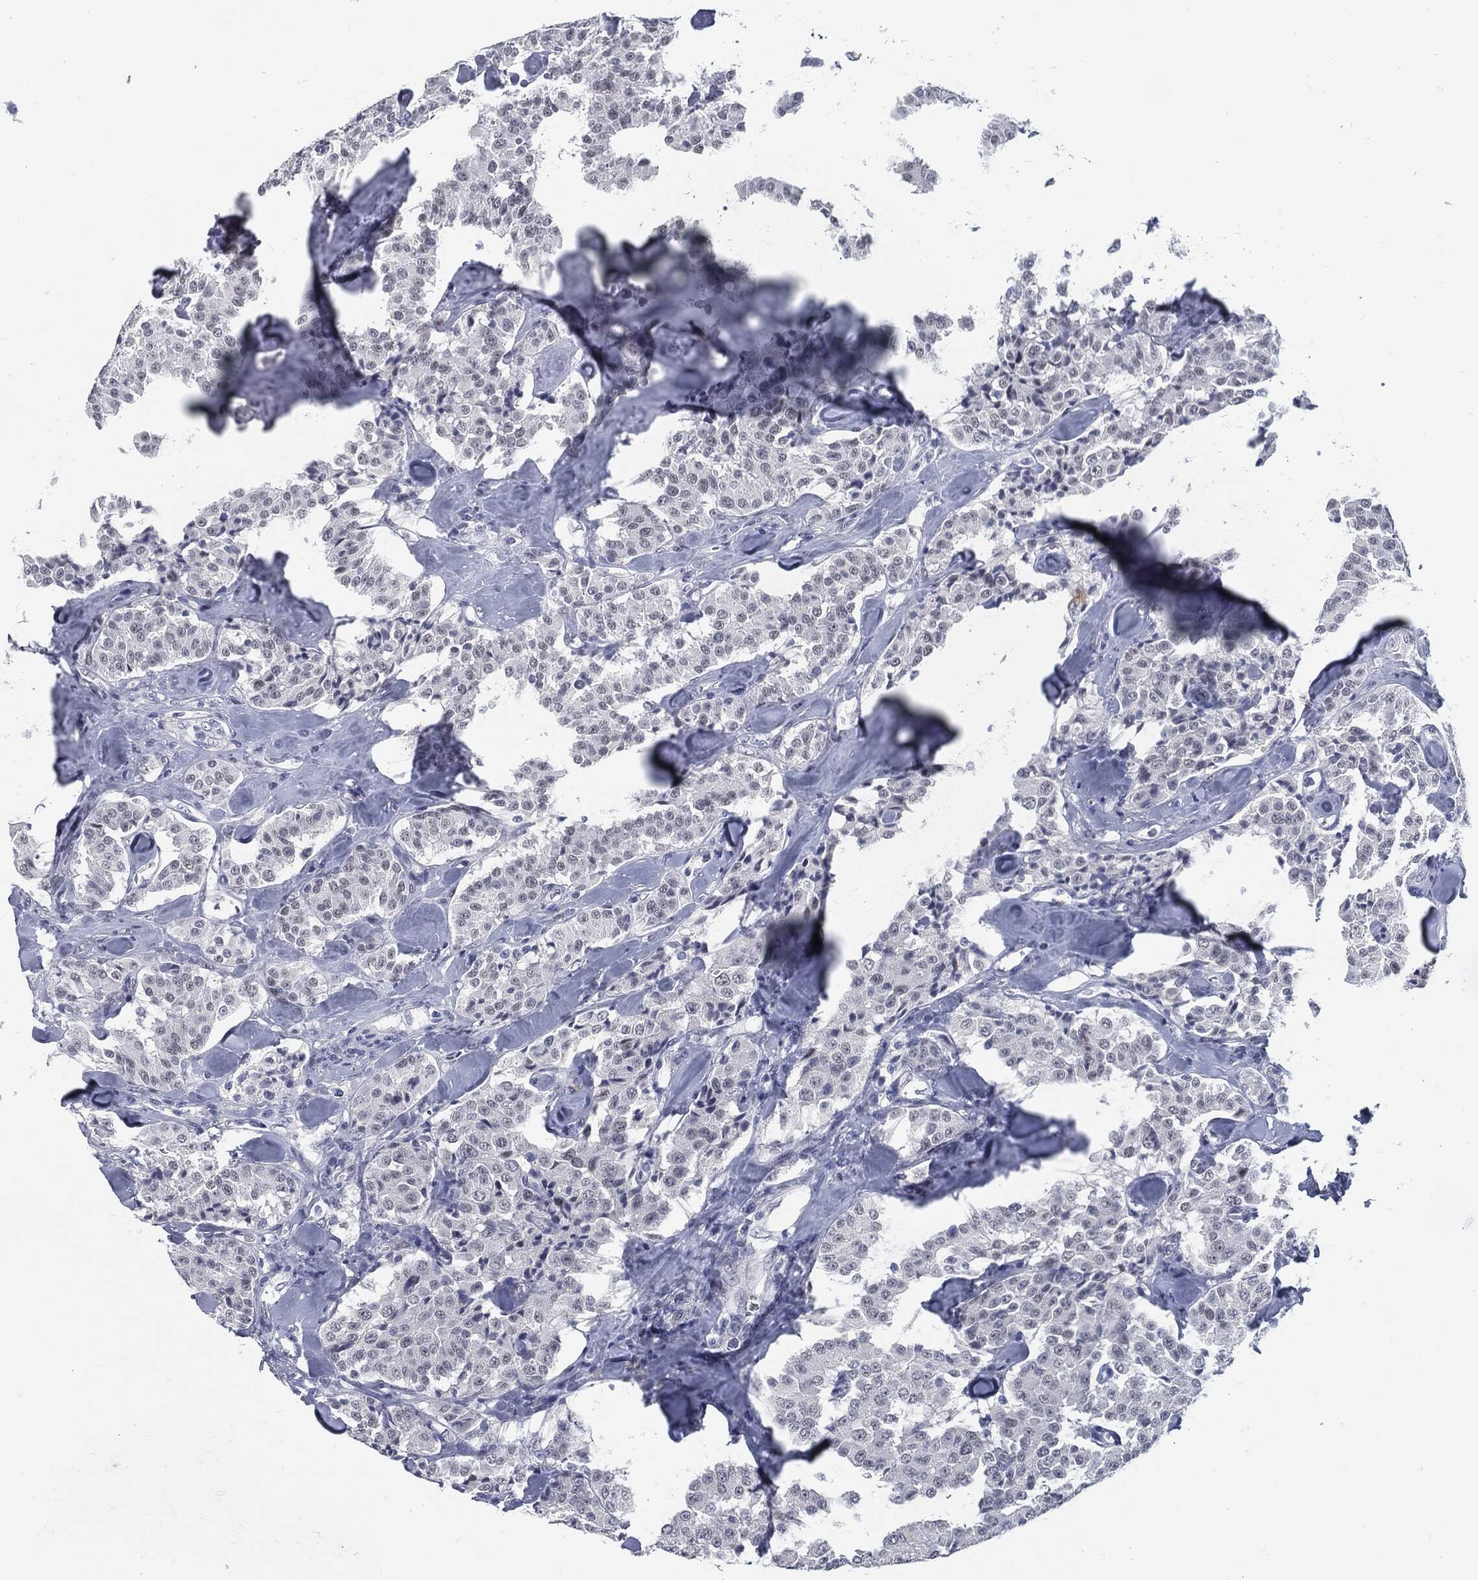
{"staining": {"intensity": "negative", "quantity": "none", "location": "none"}, "tissue": "carcinoid", "cell_type": "Tumor cells", "image_type": "cancer", "snomed": [{"axis": "morphology", "description": "Carcinoid, malignant, NOS"}, {"axis": "topography", "description": "Pancreas"}], "caption": "IHC image of neoplastic tissue: carcinoid (malignant) stained with DAB demonstrates no significant protein expression in tumor cells.", "gene": "PROM1", "patient": {"sex": "male", "age": 41}}